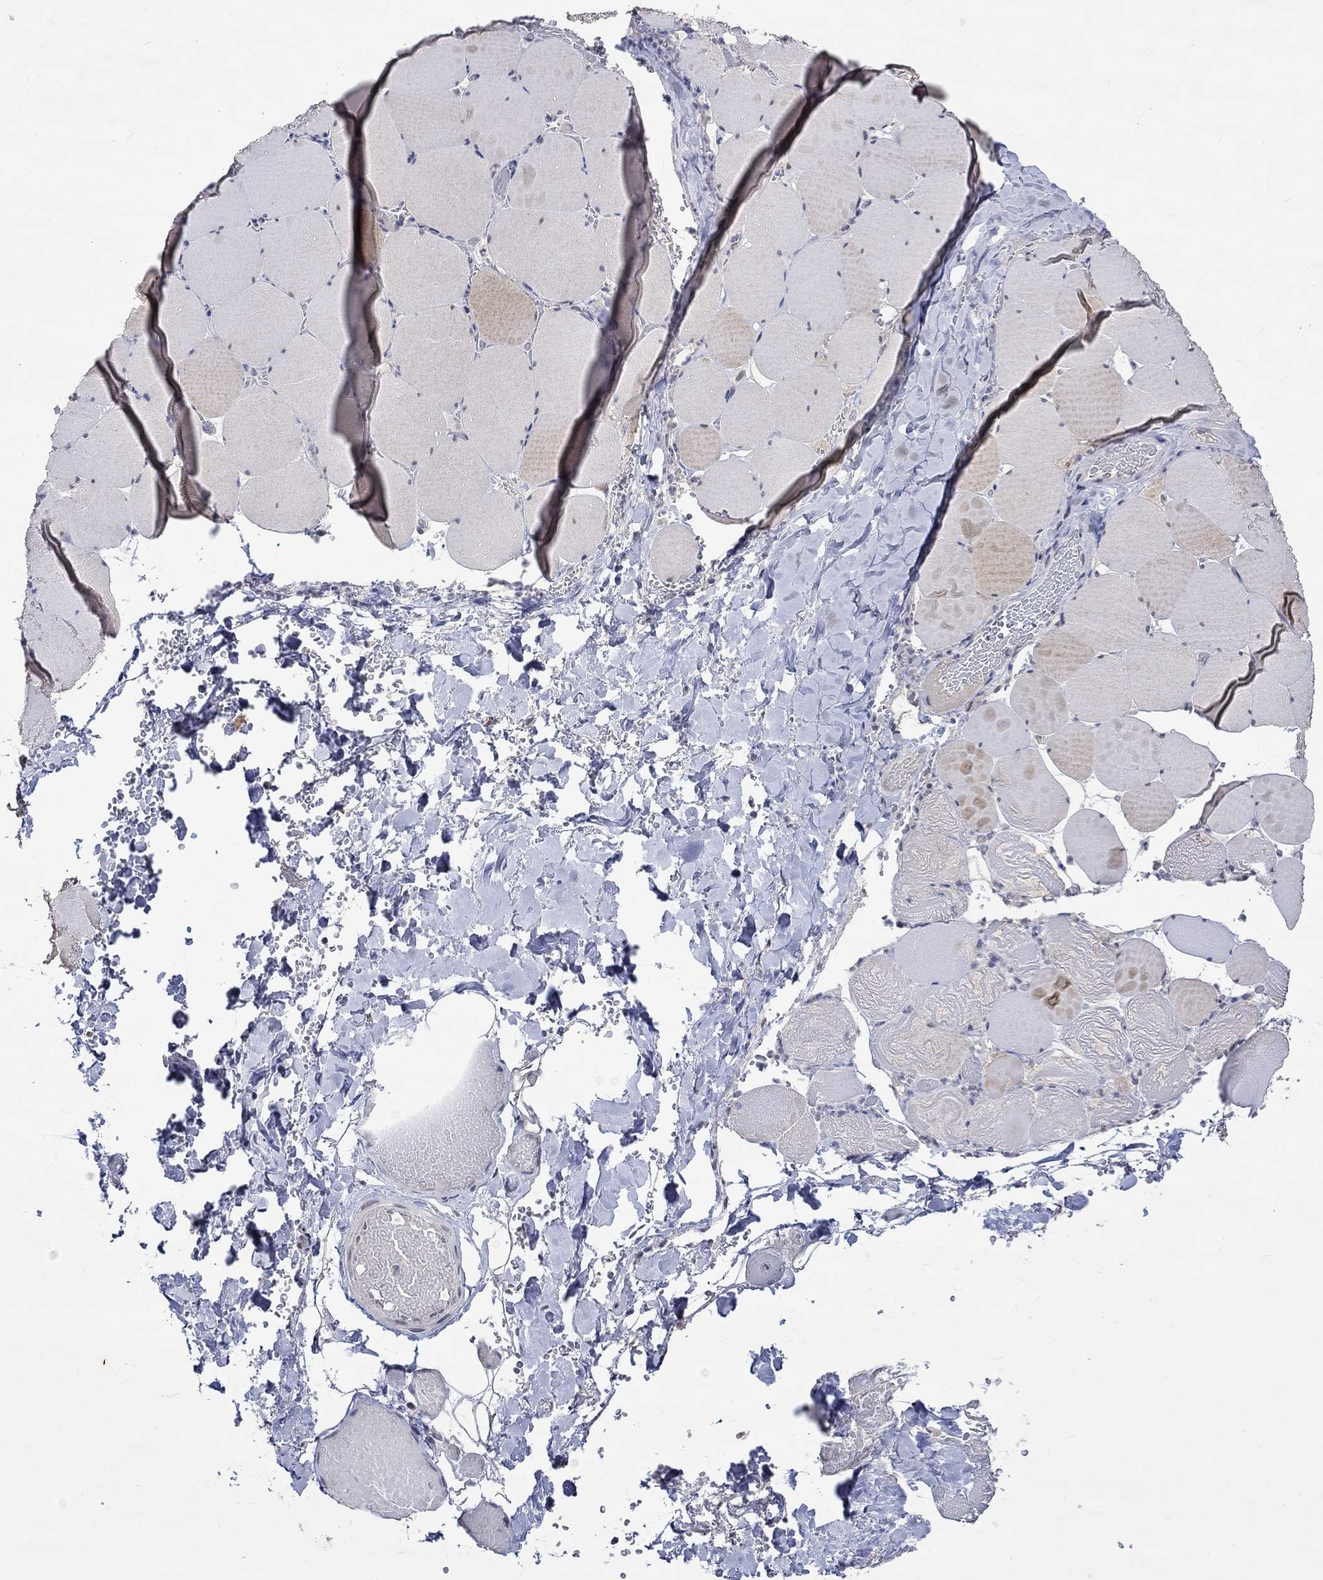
{"staining": {"intensity": "moderate", "quantity": "<25%", "location": "cytoplasmic/membranous"}, "tissue": "skeletal muscle", "cell_type": "Myocytes", "image_type": "normal", "snomed": [{"axis": "morphology", "description": "Normal tissue, NOS"}, {"axis": "morphology", "description": "Malignant melanoma, Metastatic site"}, {"axis": "topography", "description": "Skeletal muscle"}], "caption": "IHC of normal human skeletal muscle reveals low levels of moderate cytoplasmic/membranous positivity in approximately <25% of myocytes.", "gene": "DDX3Y", "patient": {"sex": "male", "age": 50}}